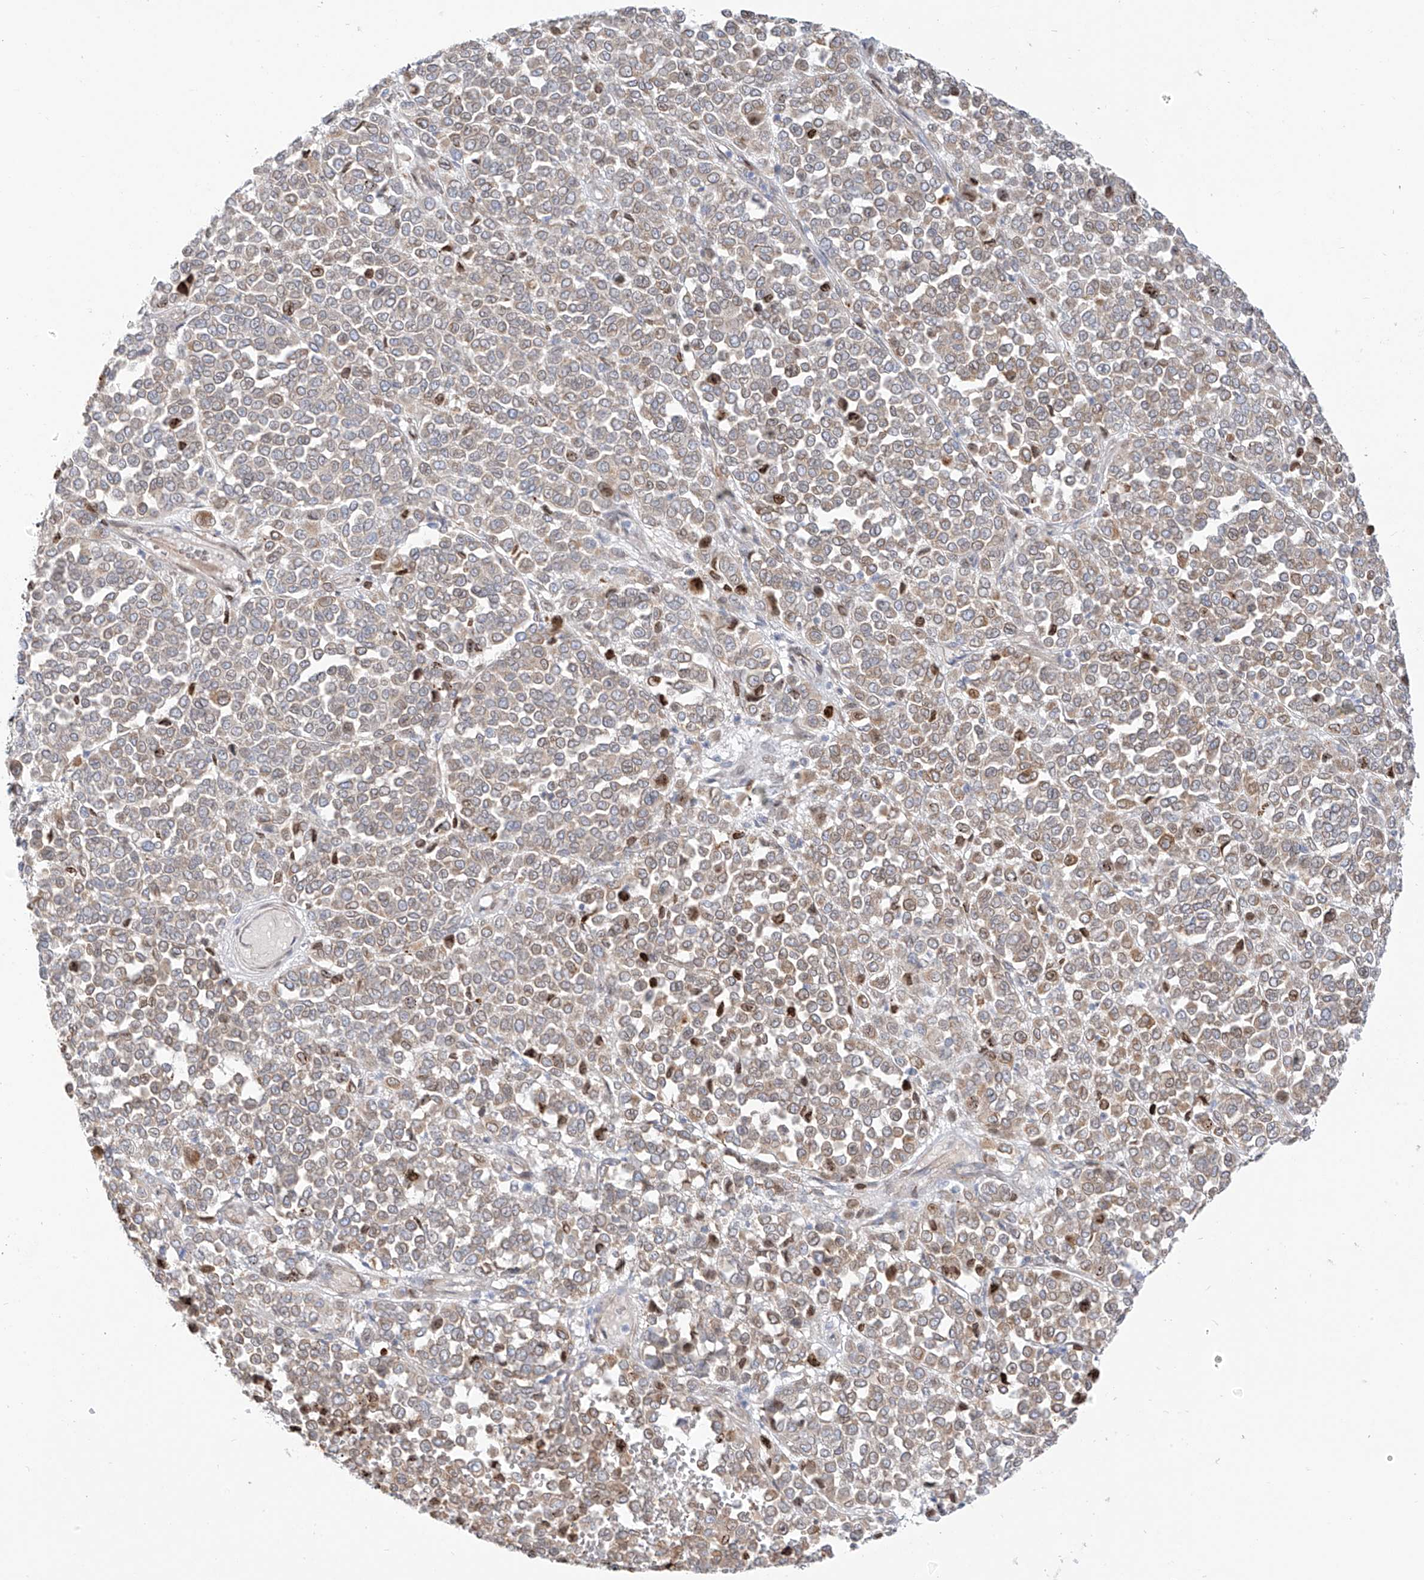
{"staining": {"intensity": "moderate", "quantity": ">75%", "location": "cytoplasmic/membranous"}, "tissue": "melanoma", "cell_type": "Tumor cells", "image_type": "cancer", "snomed": [{"axis": "morphology", "description": "Malignant melanoma, Metastatic site"}, {"axis": "topography", "description": "Pancreas"}], "caption": "Malignant melanoma (metastatic site) stained for a protein (brown) shows moderate cytoplasmic/membranous positive staining in about >75% of tumor cells.", "gene": "PCYOX1", "patient": {"sex": "female", "age": 30}}